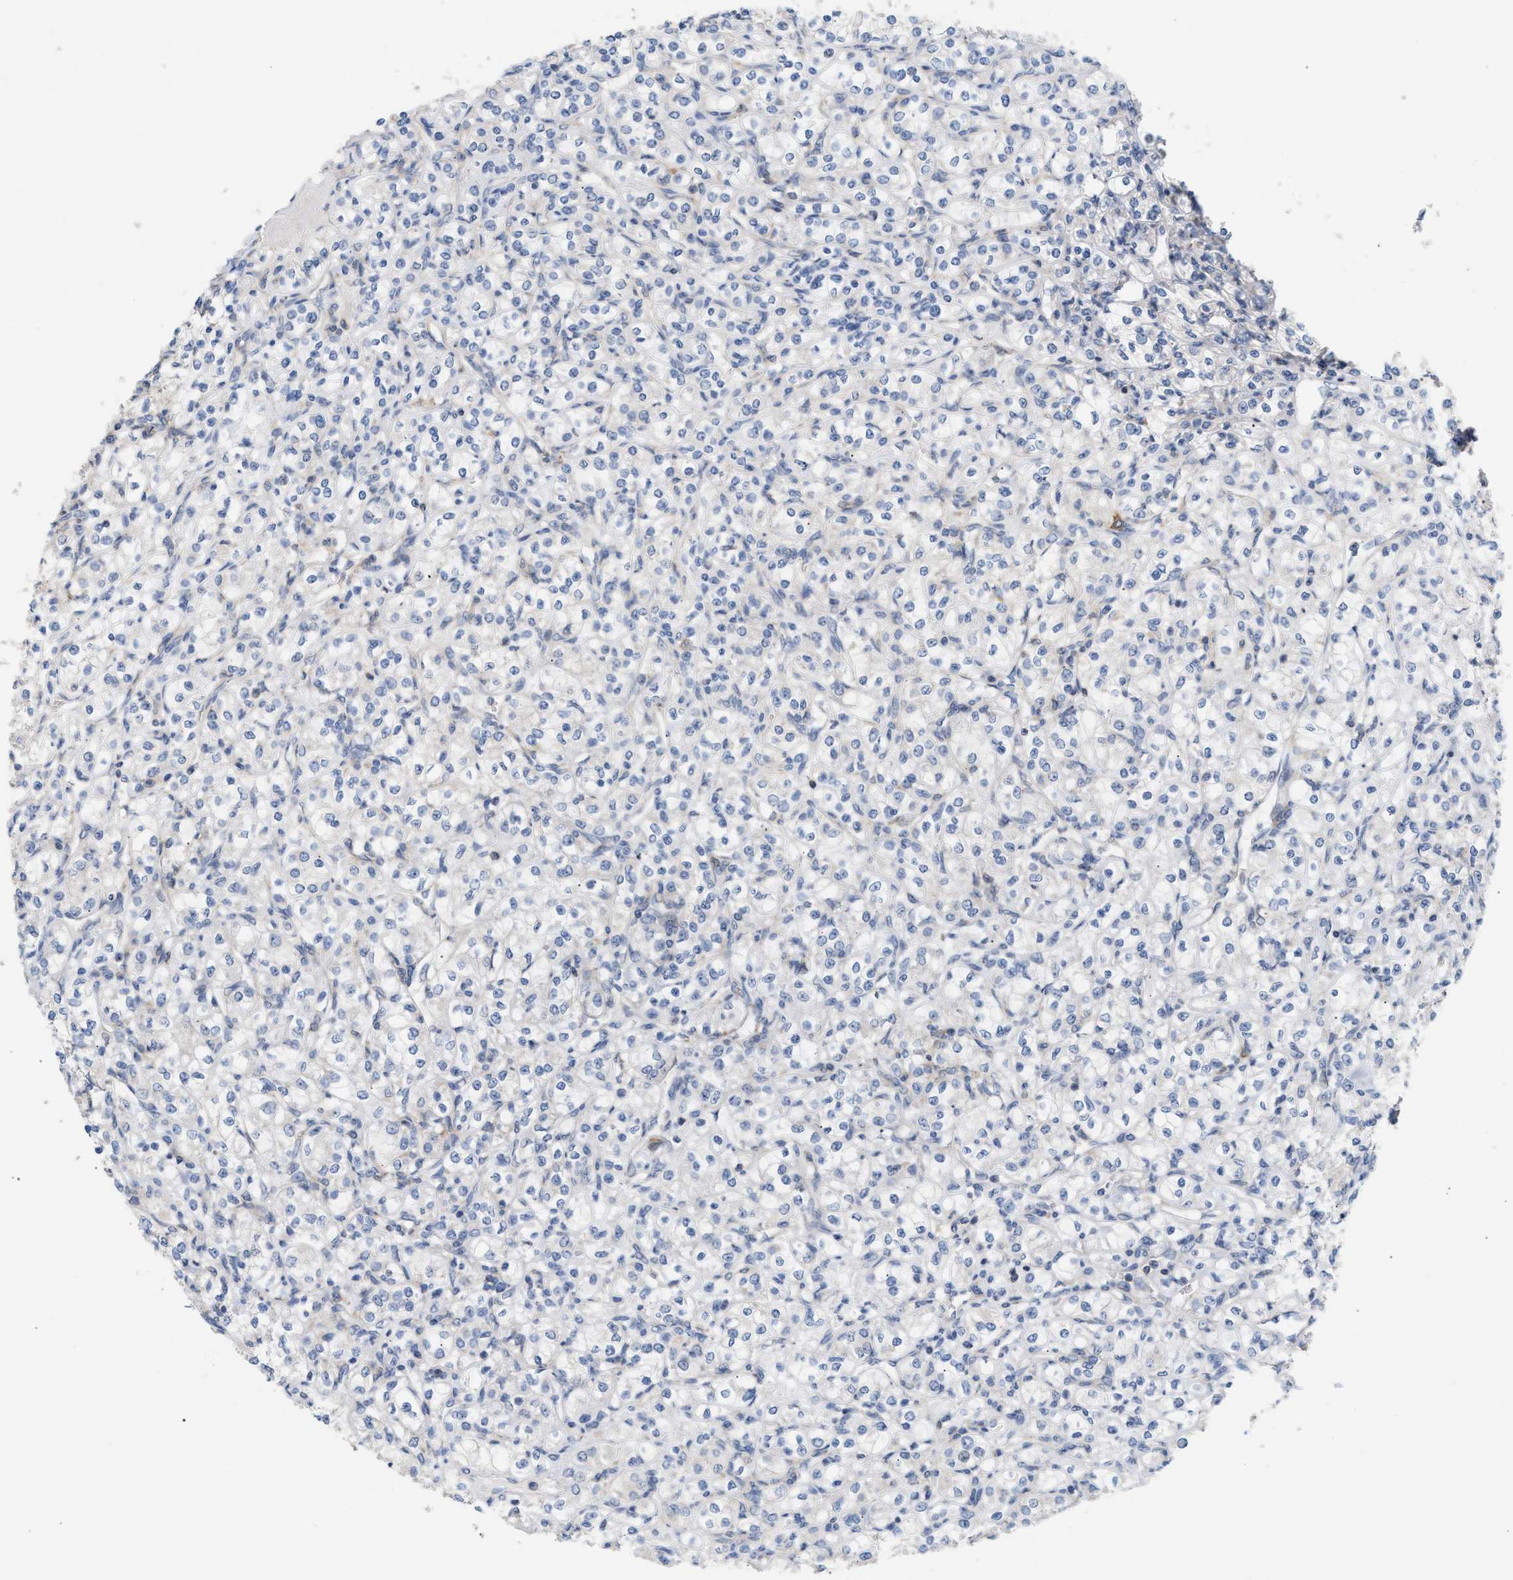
{"staining": {"intensity": "negative", "quantity": "none", "location": "none"}, "tissue": "renal cancer", "cell_type": "Tumor cells", "image_type": "cancer", "snomed": [{"axis": "morphology", "description": "Adenocarcinoma, NOS"}, {"axis": "topography", "description": "Kidney"}], "caption": "This photomicrograph is of renal cancer stained with IHC to label a protein in brown with the nuclei are counter-stained blue. There is no positivity in tumor cells.", "gene": "DBNL", "patient": {"sex": "male", "age": 77}}